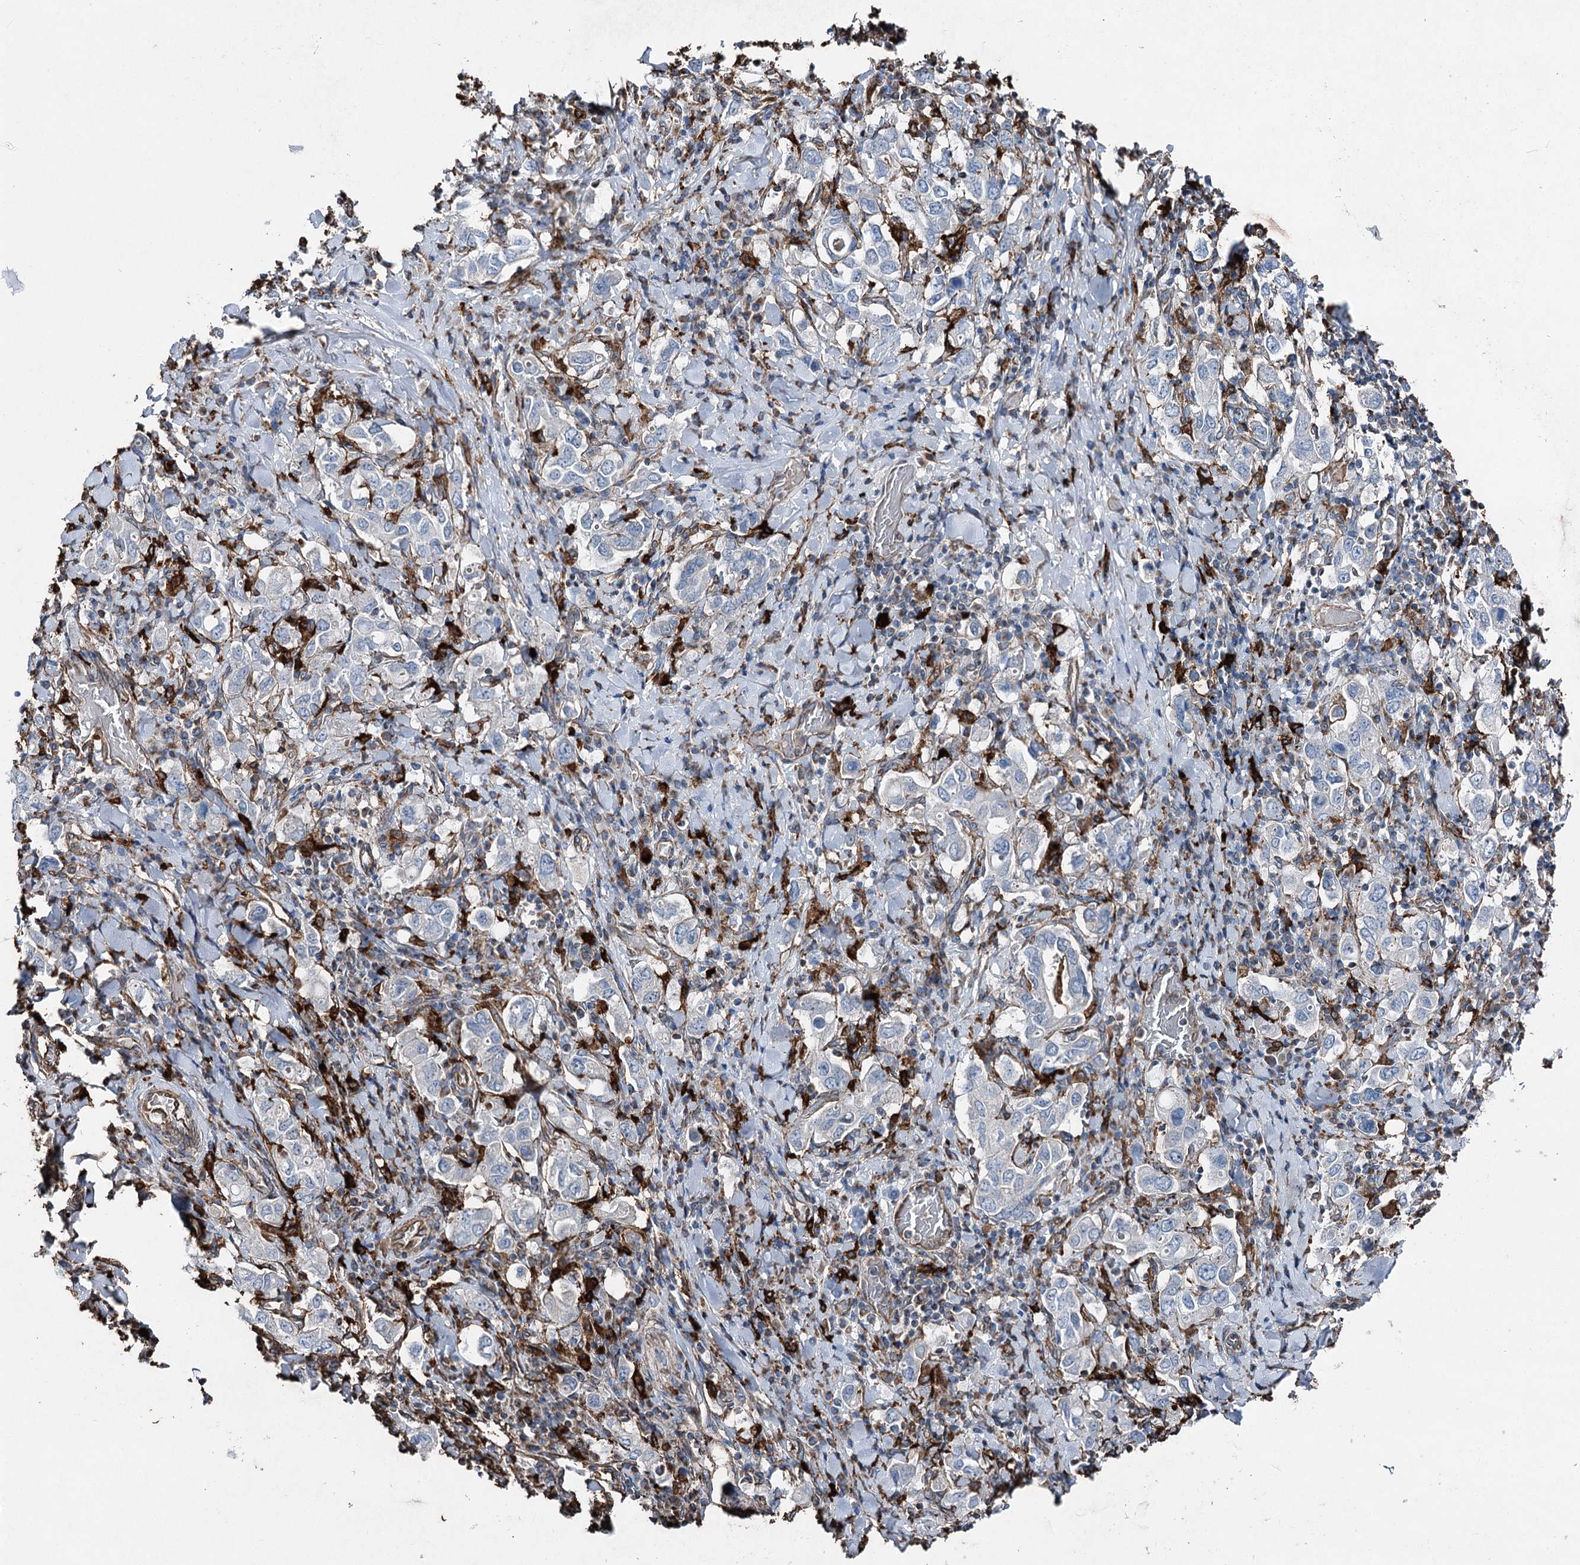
{"staining": {"intensity": "negative", "quantity": "none", "location": "none"}, "tissue": "stomach cancer", "cell_type": "Tumor cells", "image_type": "cancer", "snomed": [{"axis": "morphology", "description": "Adenocarcinoma, NOS"}, {"axis": "topography", "description": "Stomach, upper"}], "caption": "IHC photomicrograph of stomach cancer (adenocarcinoma) stained for a protein (brown), which demonstrates no expression in tumor cells.", "gene": "CLEC4M", "patient": {"sex": "male", "age": 62}}